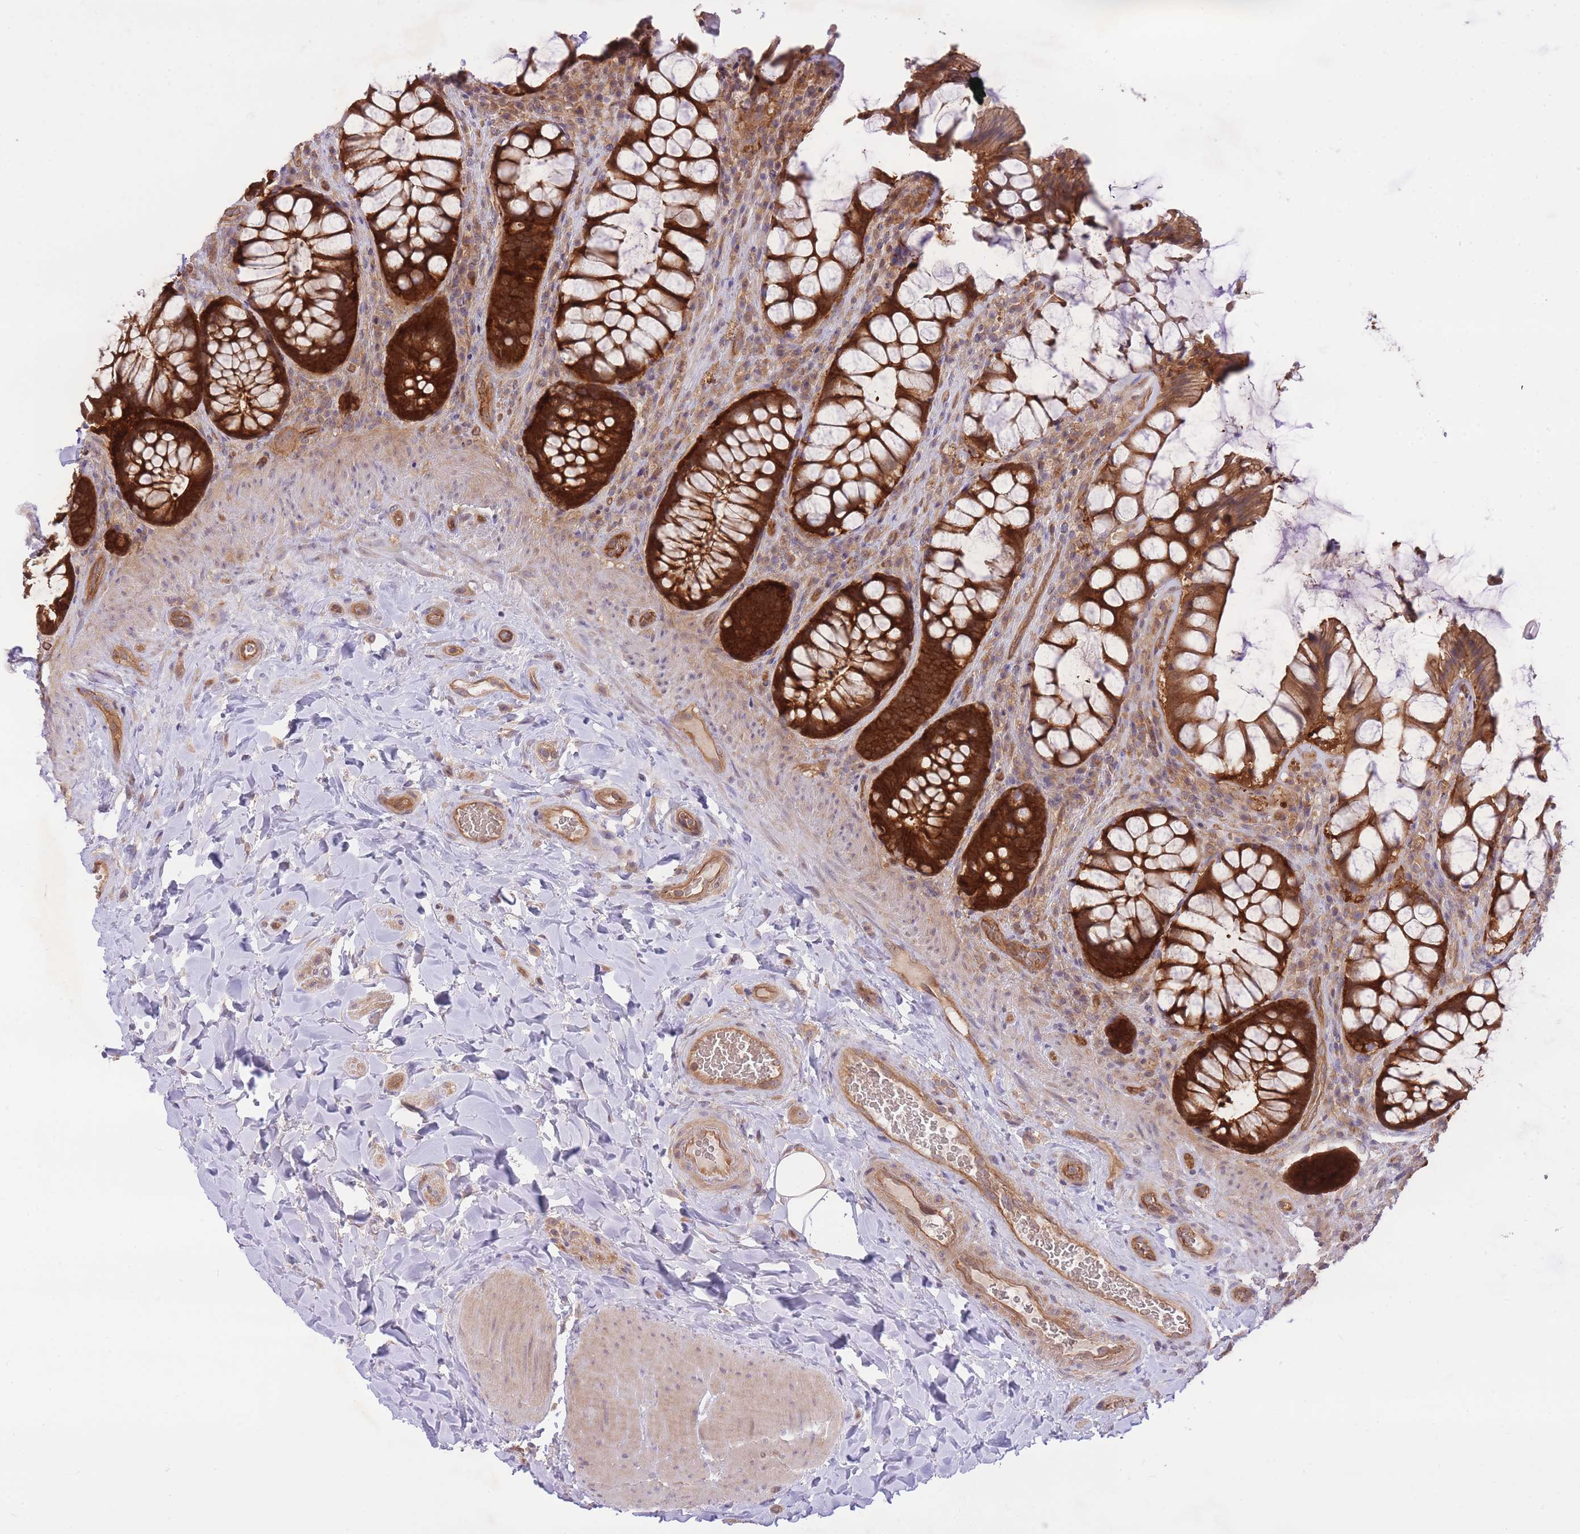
{"staining": {"intensity": "strong", "quantity": ">75%", "location": "cytoplasmic/membranous"}, "tissue": "rectum", "cell_type": "Glandular cells", "image_type": "normal", "snomed": [{"axis": "morphology", "description": "Normal tissue, NOS"}, {"axis": "topography", "description": "Rectum"}], "caption": "Human rectum stained with a brown dye demonstrates strong cytoplasmic/membranous positive staining in approximately >75% of glandular cells.", "gene": "PREP", "patient": {"sex": "female", "age": 58}}